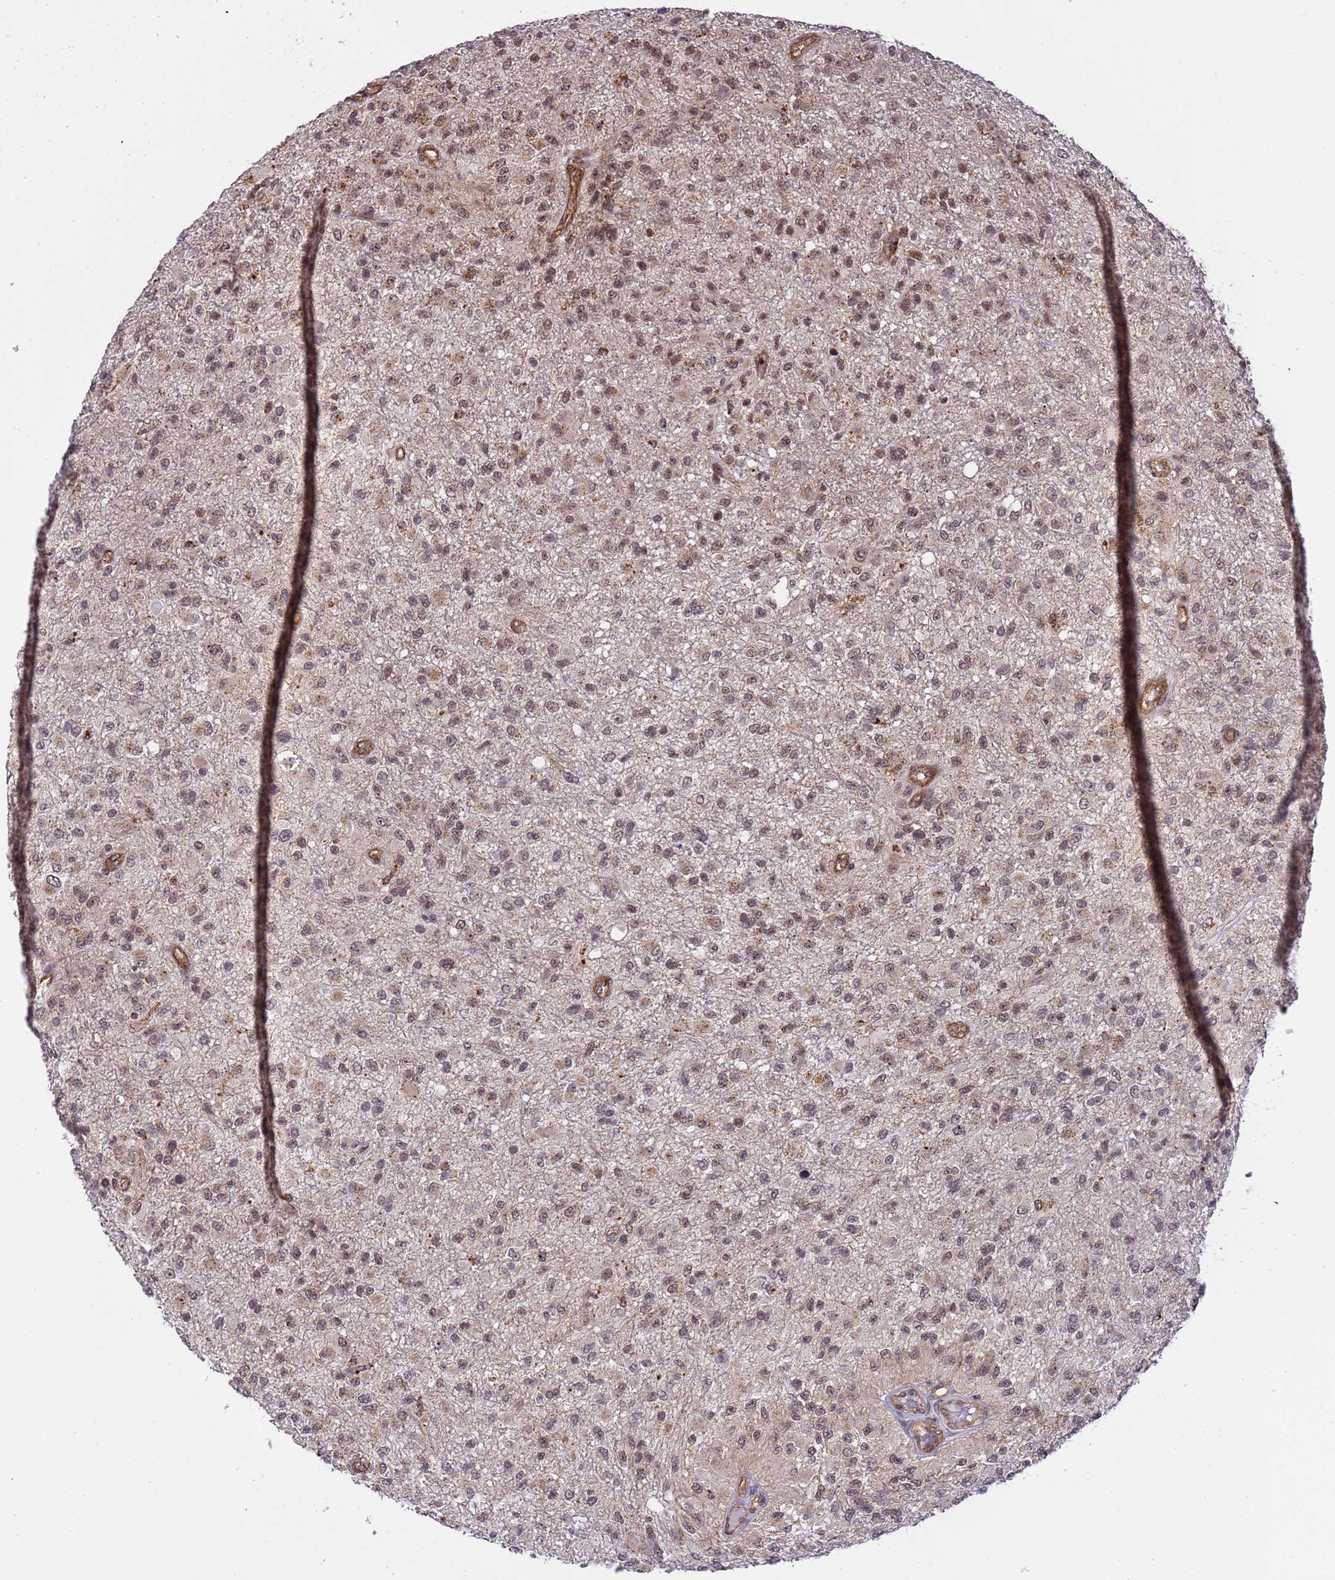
{"staining": {"intensity": "moderate", "quantity": "<25%", "location": "nuclear"}, "tissue": "glioma", "cell_type": "Tumor cells", "image_type": "cancer", "snomed": [{"axis": "morphology", "description": "Glioma, malignant, High grade"}, {"axis": "topography", "description": "Brain"}], "caption": "Protein staining demonstrates moderate nuclear expression in approximately <25% of tumor cells in glioma.", "gene": "EMC2", "patient": {"sex": "female", "age": 74}}